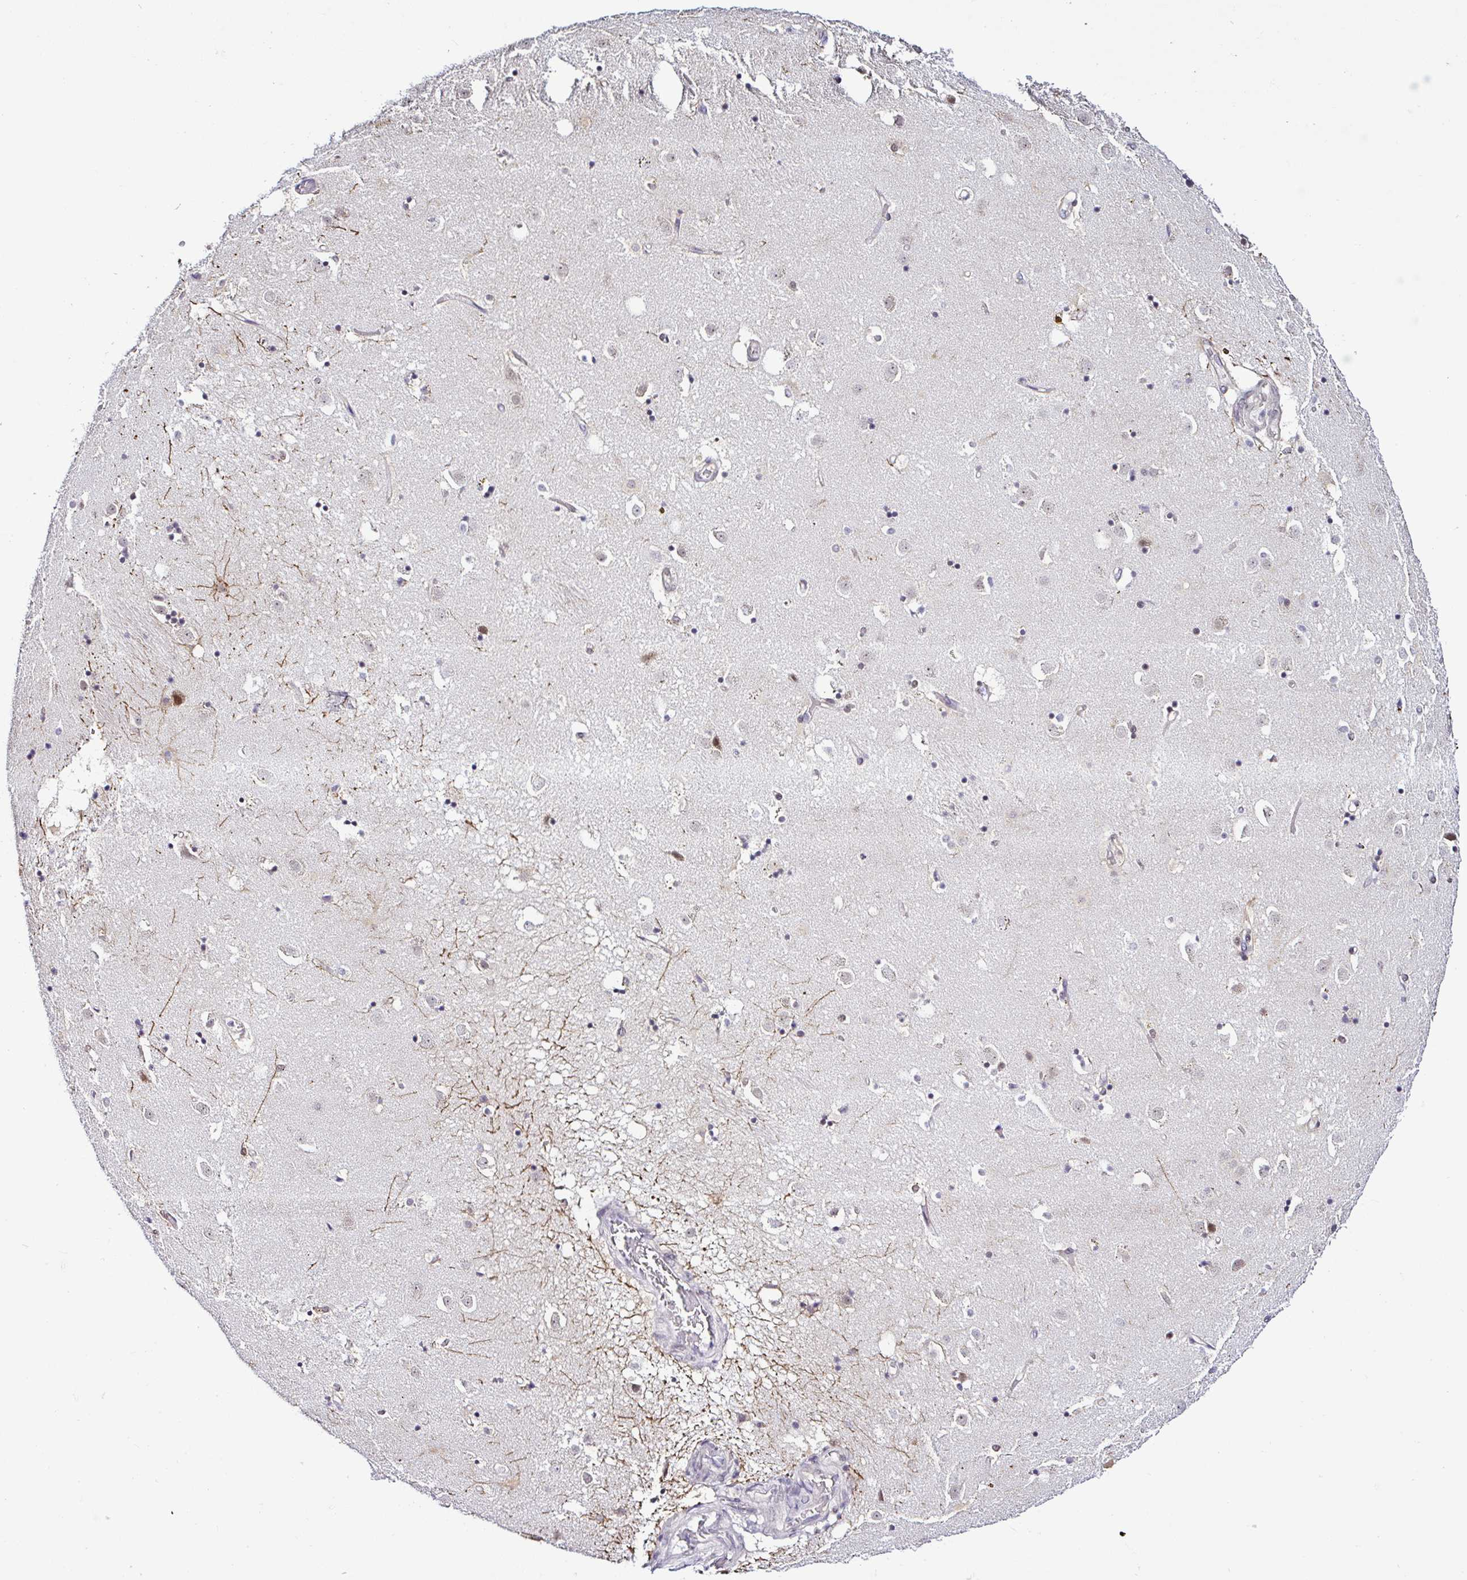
{"staining": {"intensity": "moderate", "quantity": "<25%", "location": "nuclear"}, "tissue": "caudate", "cell_type": "Glial cells", "image_type": "normal", "snomed": [{"axis": "morphology", "description": "Normal tissue, NOS"}, {"axis": "topography", "description": "Lateral ventricle wall"}], "caption": "Immunohistochemical staining of unremarkable caudate exhibits moderate nuclear protein expression in approximately <25% of glial cells. Using DAB (3,3'-diaminobenzidine) (brown) and hematoxylin (blue) stains, captured at high magnification using brightfield microscopy.", "gene": "DR1", "patient": {"sex": "male", "age": 58}}